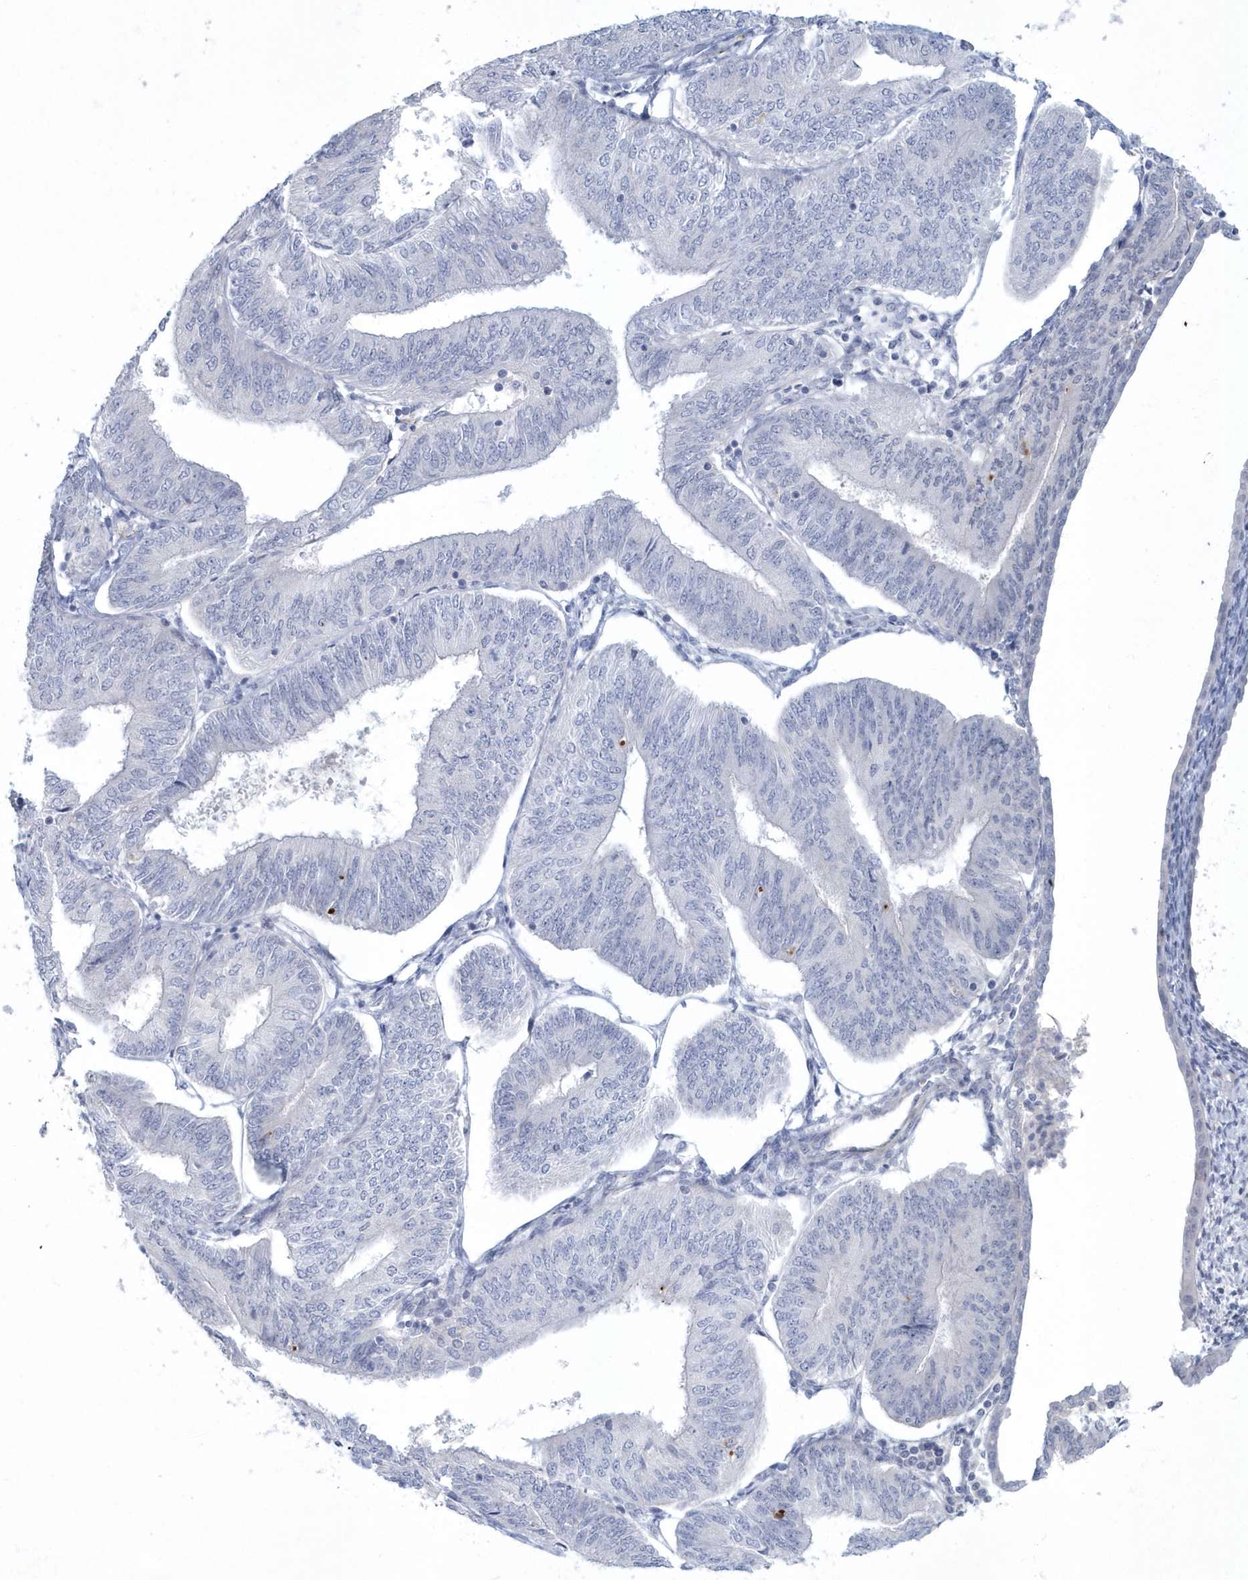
{"staining": {"intensity": "negative", "quantity": "none", "location": "none"}, "tissue": "endometrial cancer", "cell_type": "Tumor cells", "image_type": "cancer", "snomed": [{"axis": "morphology", "description": "Adenocarcinoma, NOS"}, {"axis": "topography", "description": "Endometrium"}], "caption": "Tumor cells show no significant positivity in adenocarcinoma (endometrial). Brightfield microscopy of immunohistochemistry (IHC) stained with DAB (3,3'-diaminobenzidine) (brown) and hematoxylin (blue), captured at high magnification.", "gene": "MYOT", "patient": {"sex": "female", "age": 58}}